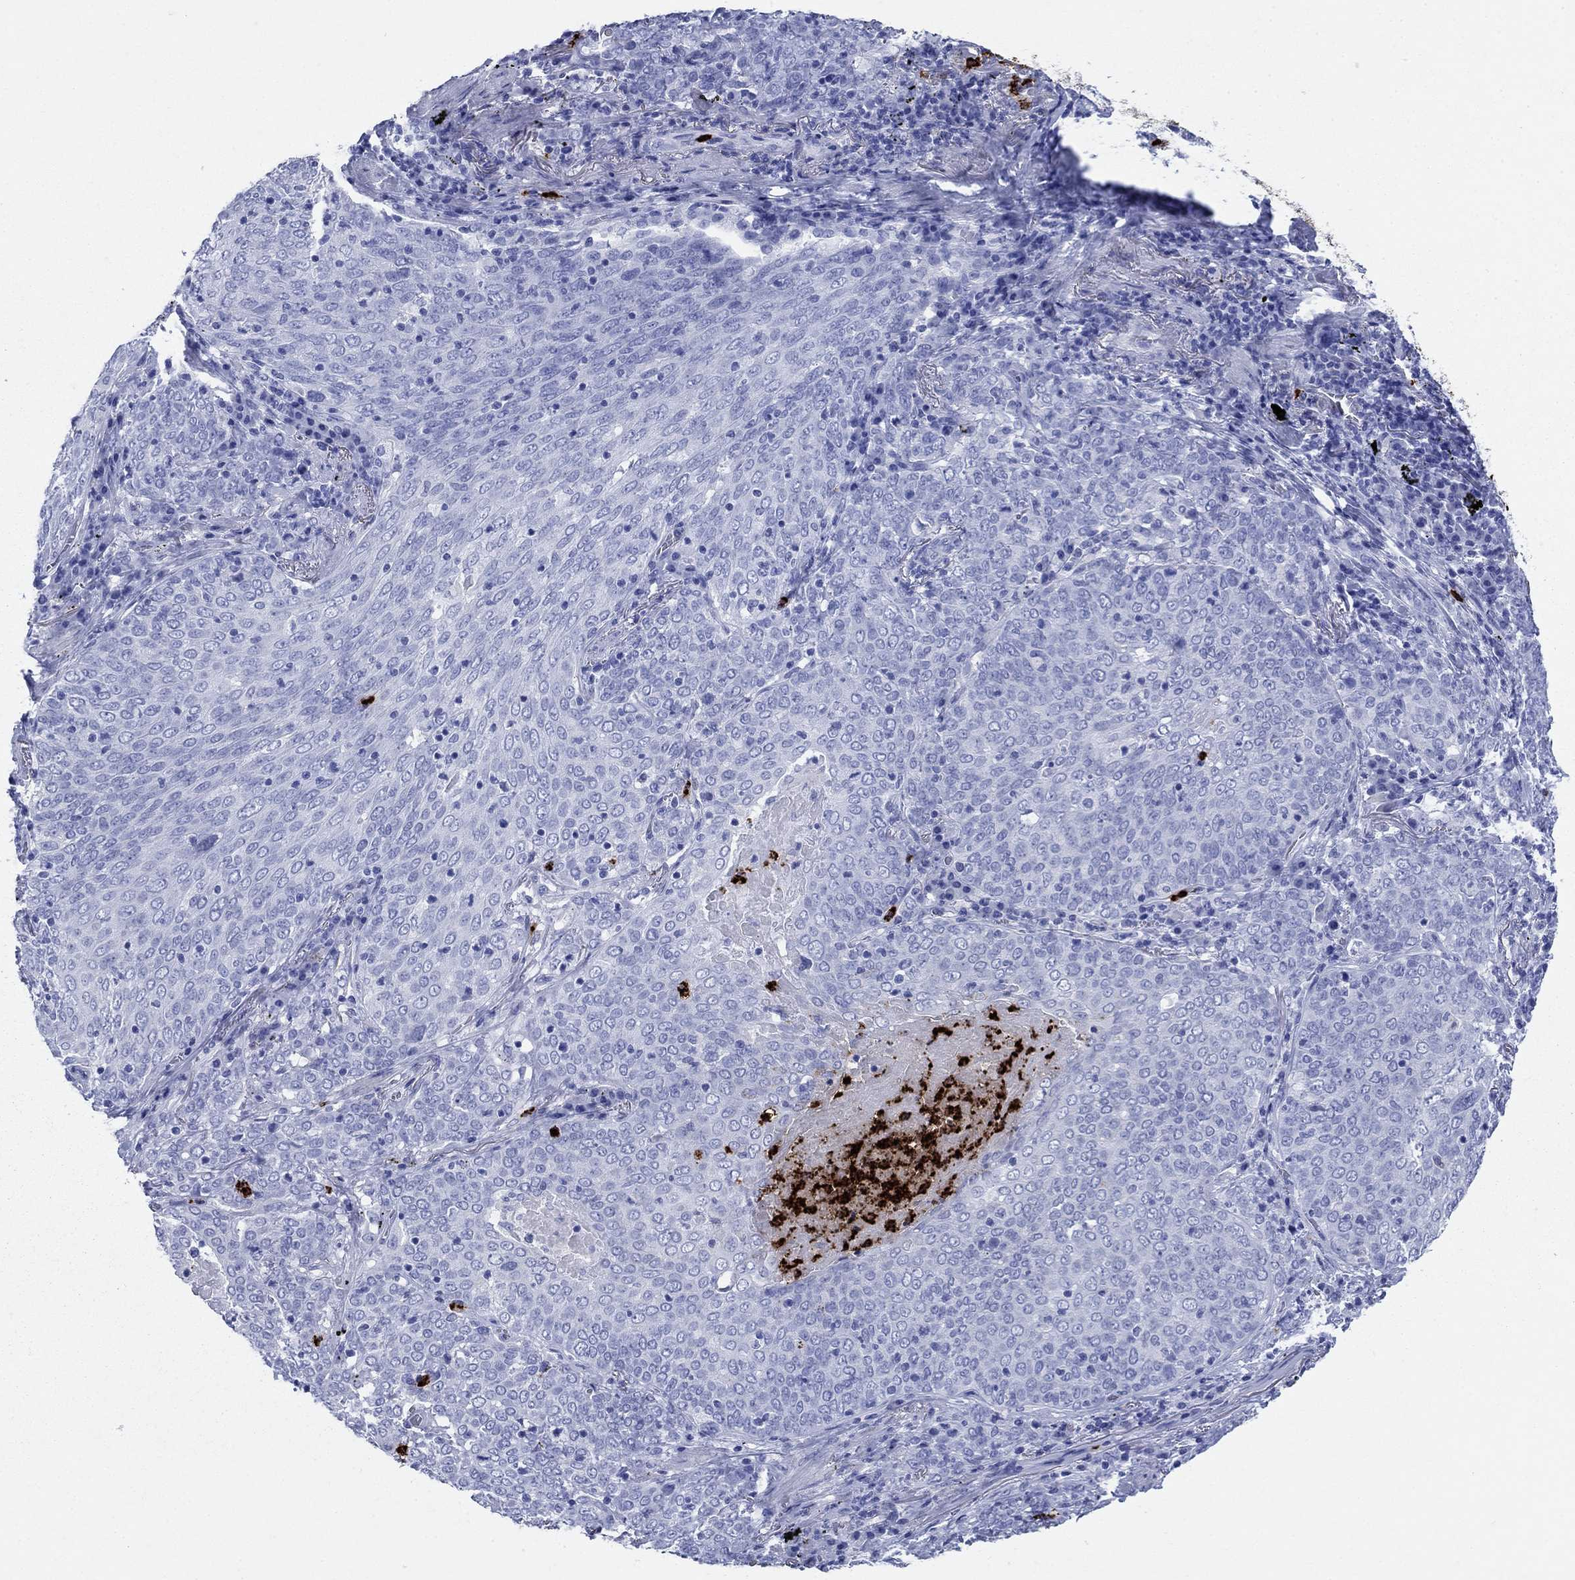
{"staining": {"intensity": "negative", "quantity": "none", "location": "none"}, "tissue": "lung cancer", "cell_type": "Tumor cells", "image_type": "cancer", "snomed": [{"axis": "morphology", "description": "Squamous cell carcinoma, NOS"}, {"axis": "topography", "description": "Lung"}], "caption": "Histopathology image shows no significant protein positivity in tumor cells of lung squamous cell carcinoma. Brightfield microscopy of IHC stained with DAB (3,3'-diaminobenzidine) (brown) and hematoxylin (blue), captured at high magnification.", "gene": "AZU1", "patient": {"sex": "male", "age": 82}}